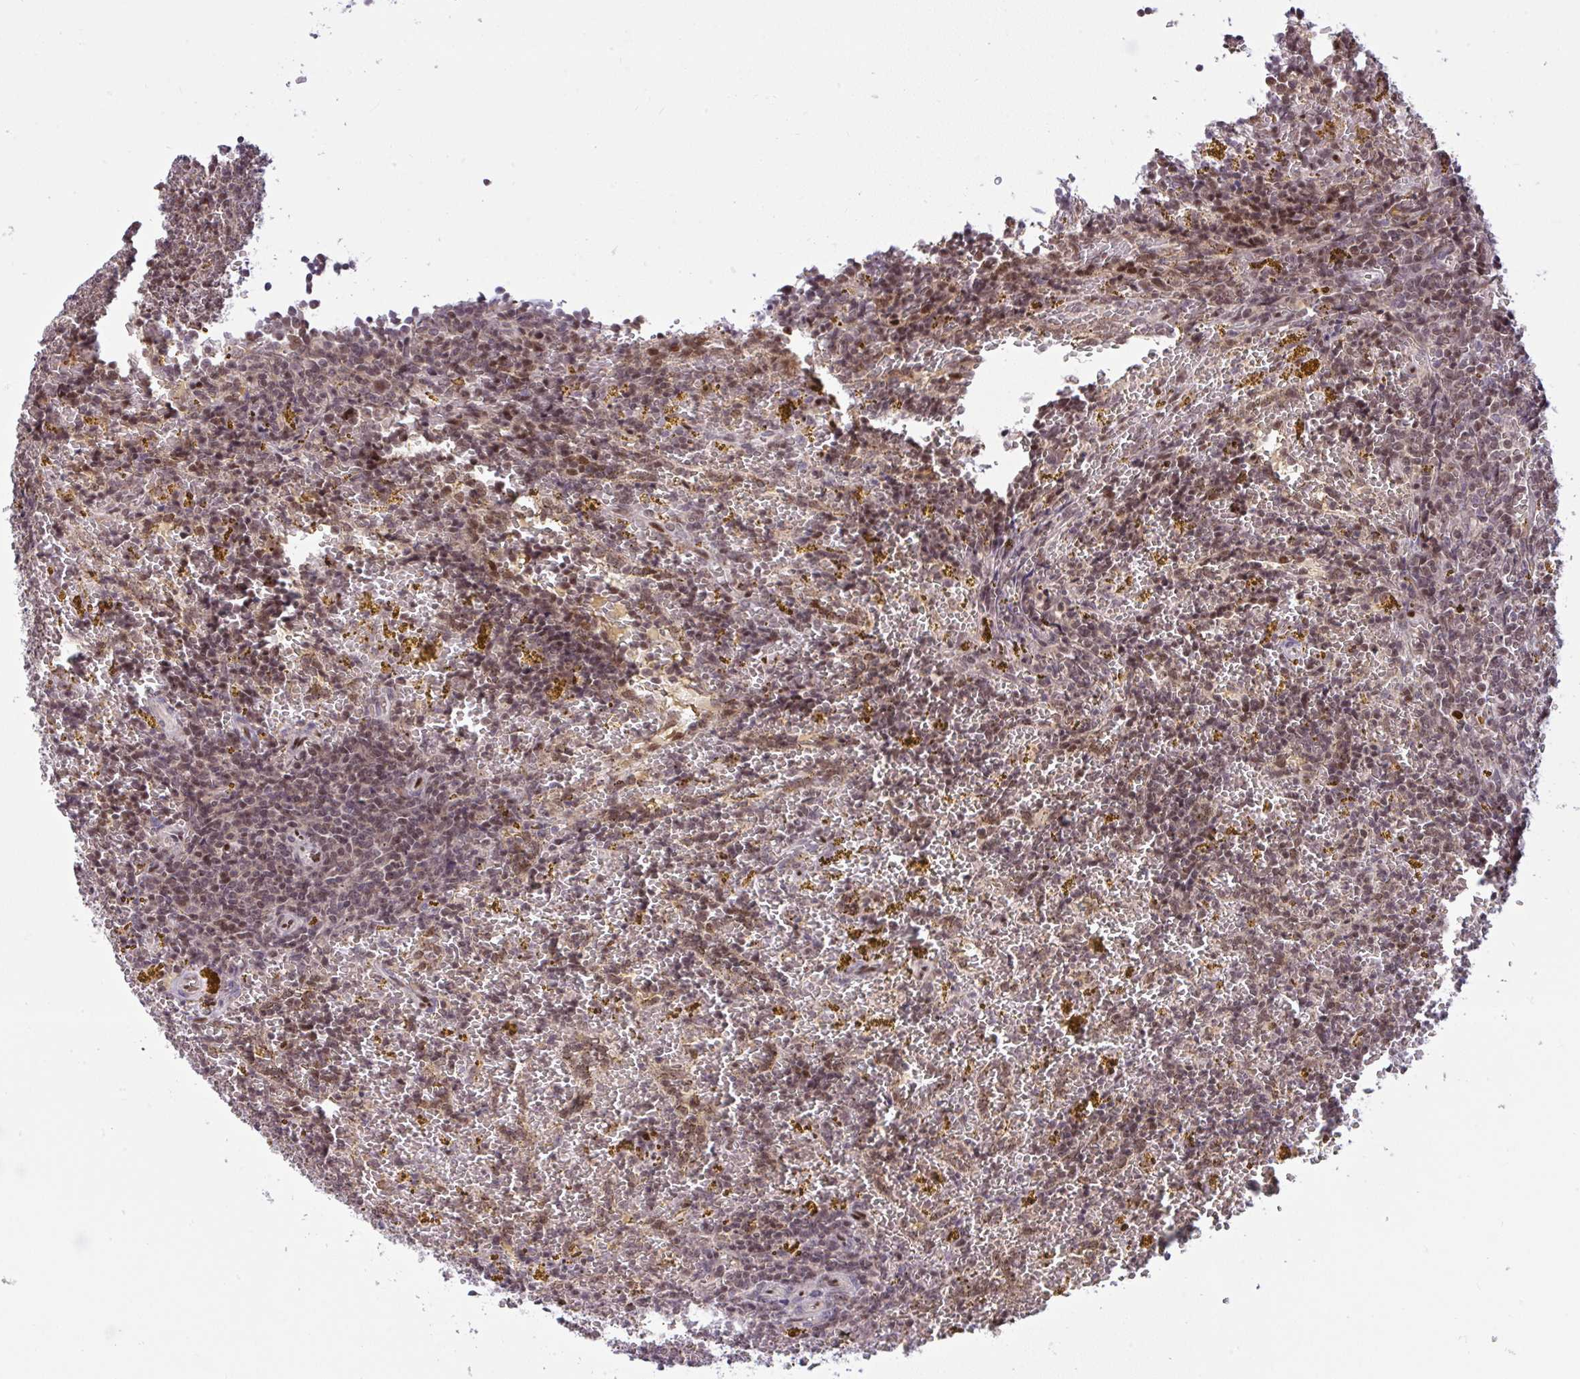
{"staining": {"intensity": "moderate", "quantity": "25%-75%", "location": "nuclear"}, "tissue": "lymphoma", "cell_type": "Tumor cells", "image_type": "cancer", "snomed": [{"axis": "morphology", "description": "Malignant lymphoma, non-Hodgkin's type, Low grade"}, {"axis": "topography", "description": "Spleen"}, {"axis": "topography", "description": "Lymph node"}], "caption": "DAB (3,3'-diaminobenzidine) immunohistochemical staining of malignant lymphoma, non-Hodgkin's type (low-grade) exhibits moderate nuclear protein expression in about 25%-75% of tumor cells. (brown staining indicates protein expression, while blue staining denotes nuclei).", "gene": "KLF2", "patient": {"sex": "female", "age": 66}}